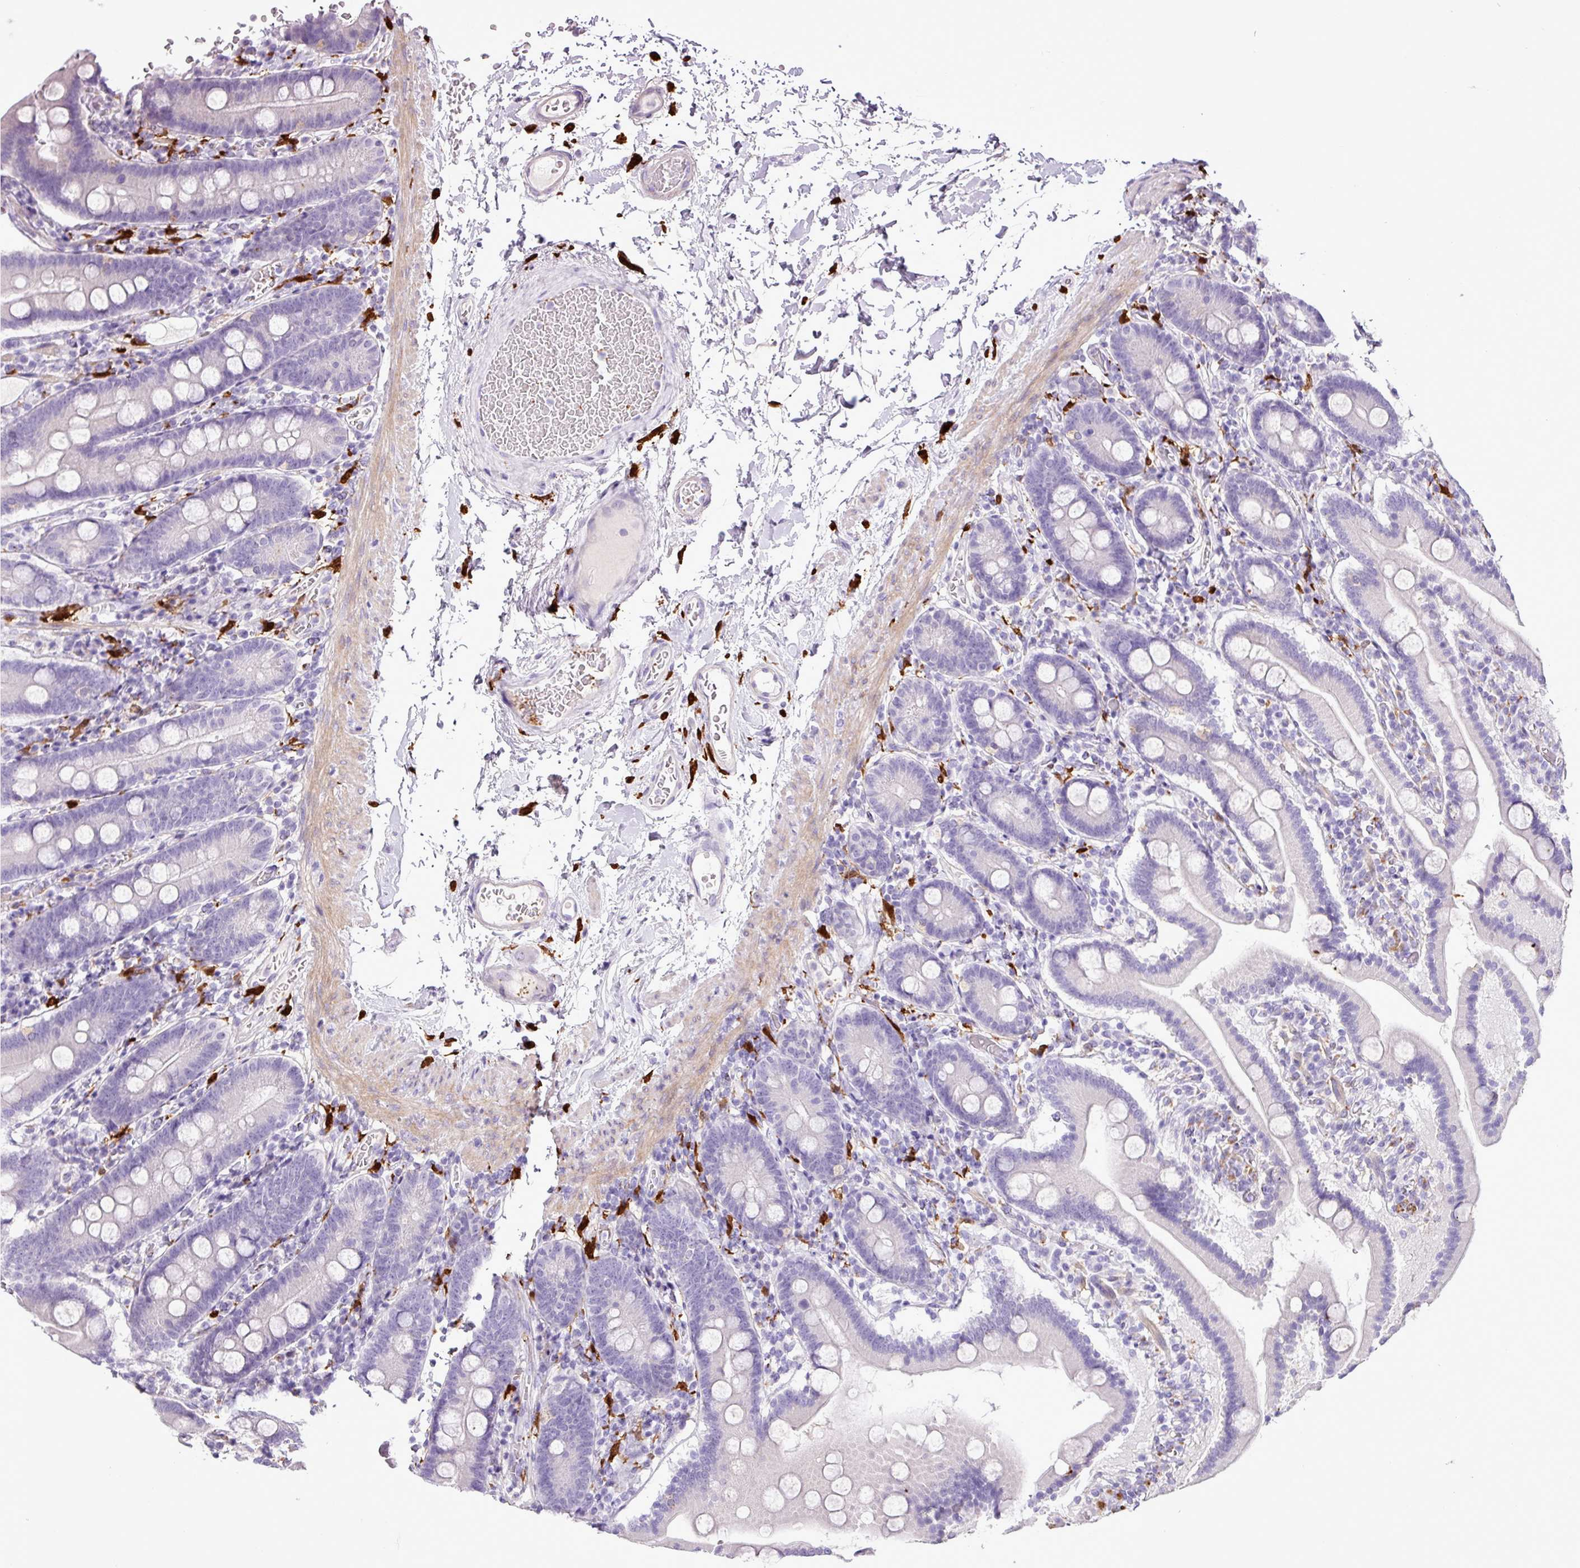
{"staining": {"intensity": "weak", "quantity": "<25%", "location": "cytoplasmic/membranous"}, "tissue": "duodenum", "cell_type": "Glandular cells", "image_type": "normal", "snomed": [{"axis": "morphology", "description": "Normal tissue, NOS"}, {"axis": "topography", "description": "Duodenum"}], "caption": "IHC histopathology image of benign human duodenum stained for a protein (brown), which shows no expression in glandular cells.", "gene": "TMEM200C", "patient": {"sex": "male", "age": 55}}